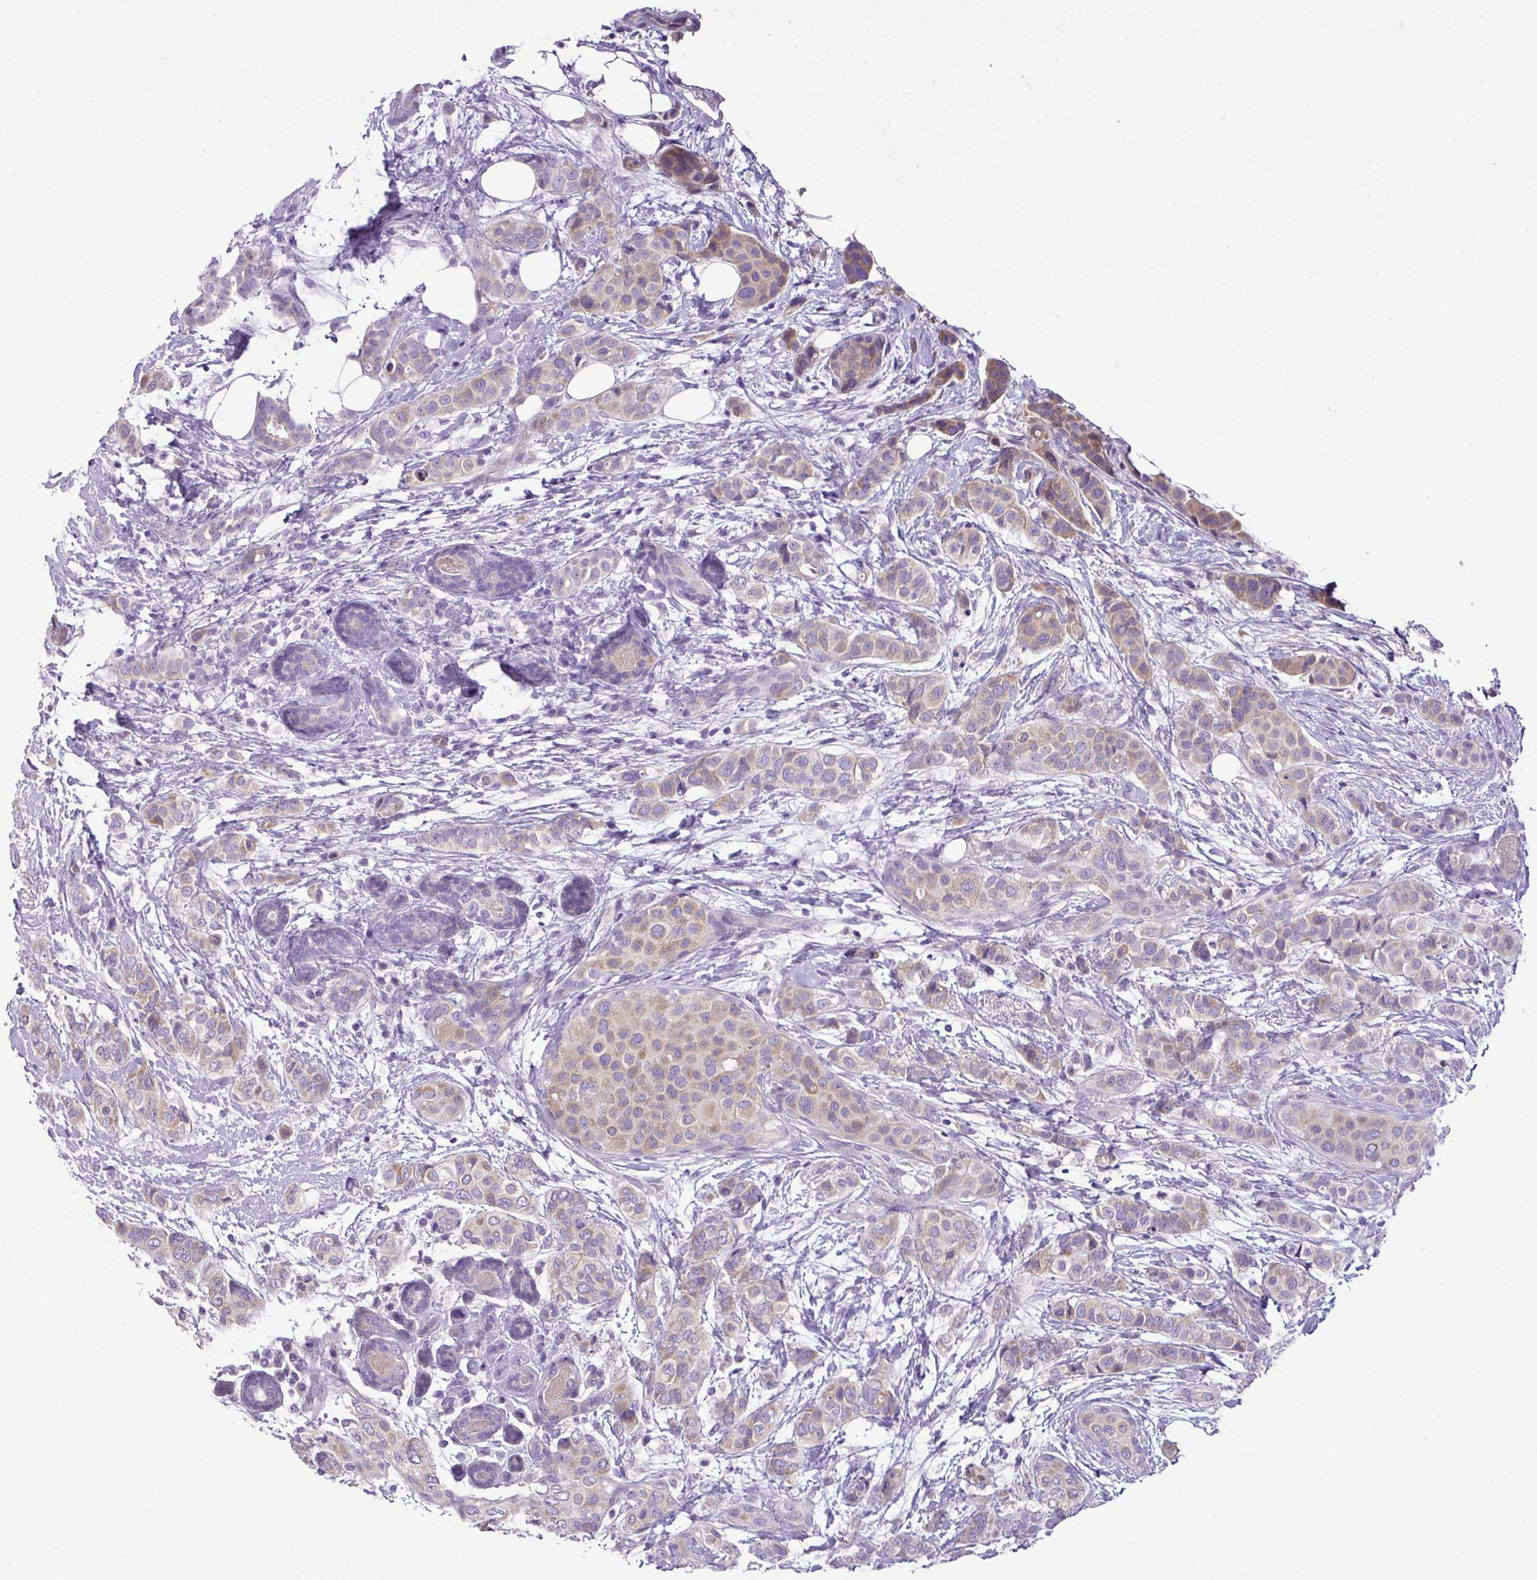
{"staining": {"intensity": "moderate", "quantity": ">75%", "location": "cytoplasmic/membranous"}, "tissue": "breast cancer", "cell_type": "Tumor cells", "image_type": "cancer", "snomed": [{"axis": "morphology", "description": "Lobular carcinoma"}, {"axis": "topography", "description": "Breast"}], "caption": "DAB (3,3'-diaminobenzidine) immunohistochemical staining of human lobular carcinoma (breast) exhibits moderate cytoplasmic/membranous protein staining in approximately >75% of tumor cells. (DAB (3,3'-diaminobenzidine) = brown stain, brightfield microscopy at high magnification).", "gene": "TOR1AIP2", "patient": {"sex": "female", "age": 51}}